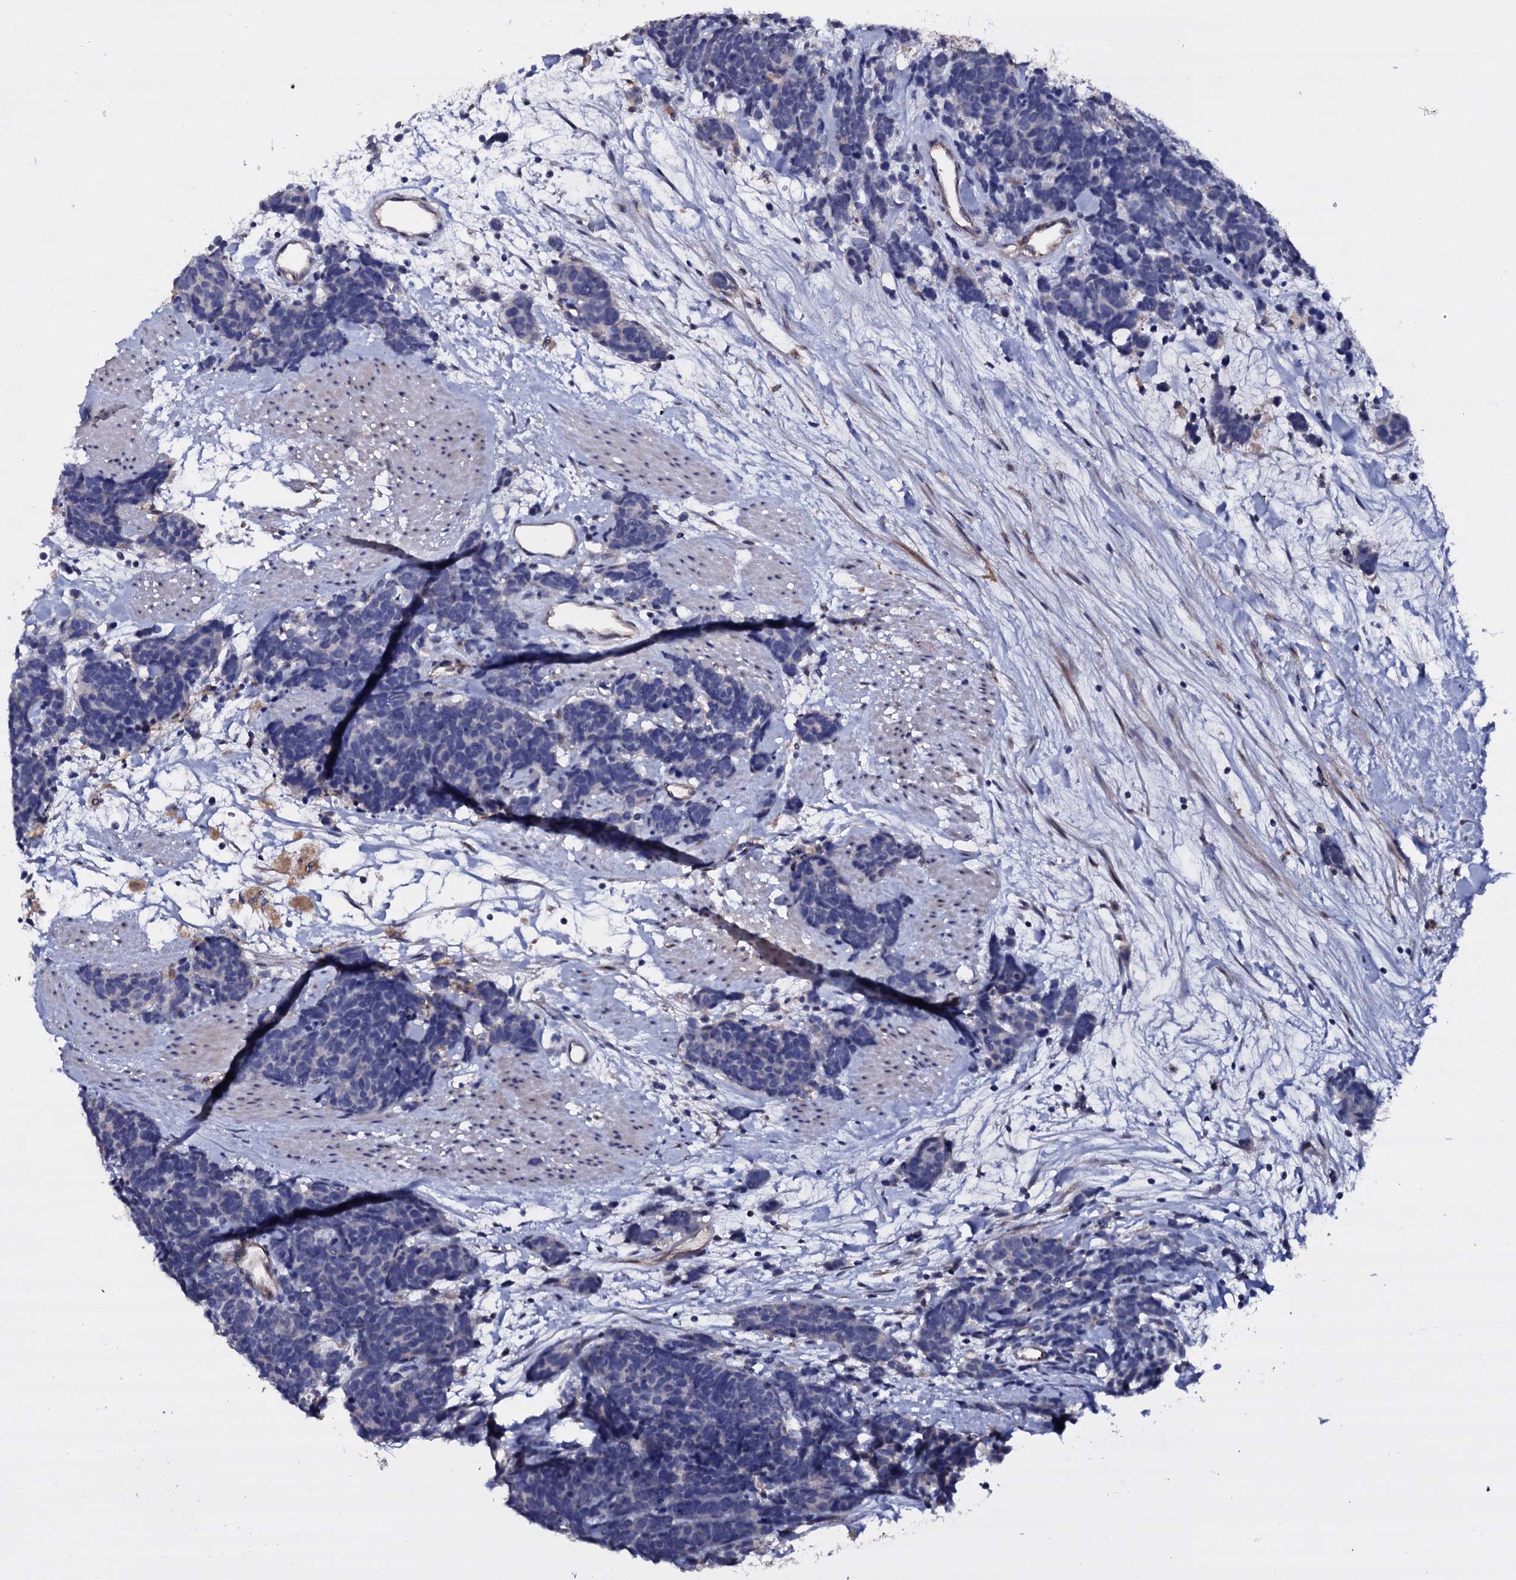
{"staining": {"intensity": "negative", "quantity": "none", "location": "none"}, "tissue": "carcinoid", "cell_type": "Tumor cells", "image_type": "cancer", "snomed": [{"axis": "morphology", "description": "Carcinoma, NOS"}, {"axis": "morphology", "description": "Carcinoid, malignant, NOS"}, {"axis": "topography", "description": "Urinary bladder"}], "caption": "This is a micrograph of IHC staining of carcinoid, which shows no expression in tumor cells. (Stains: DAB (3,3'-diaminobenzidine) immunohistochemistry with hematoxylin counter stain, Microscopy: brightfield microscopy at high magnification).", "gene": "BCL2L14", "patient": {"sex": "male", "age": 57}}